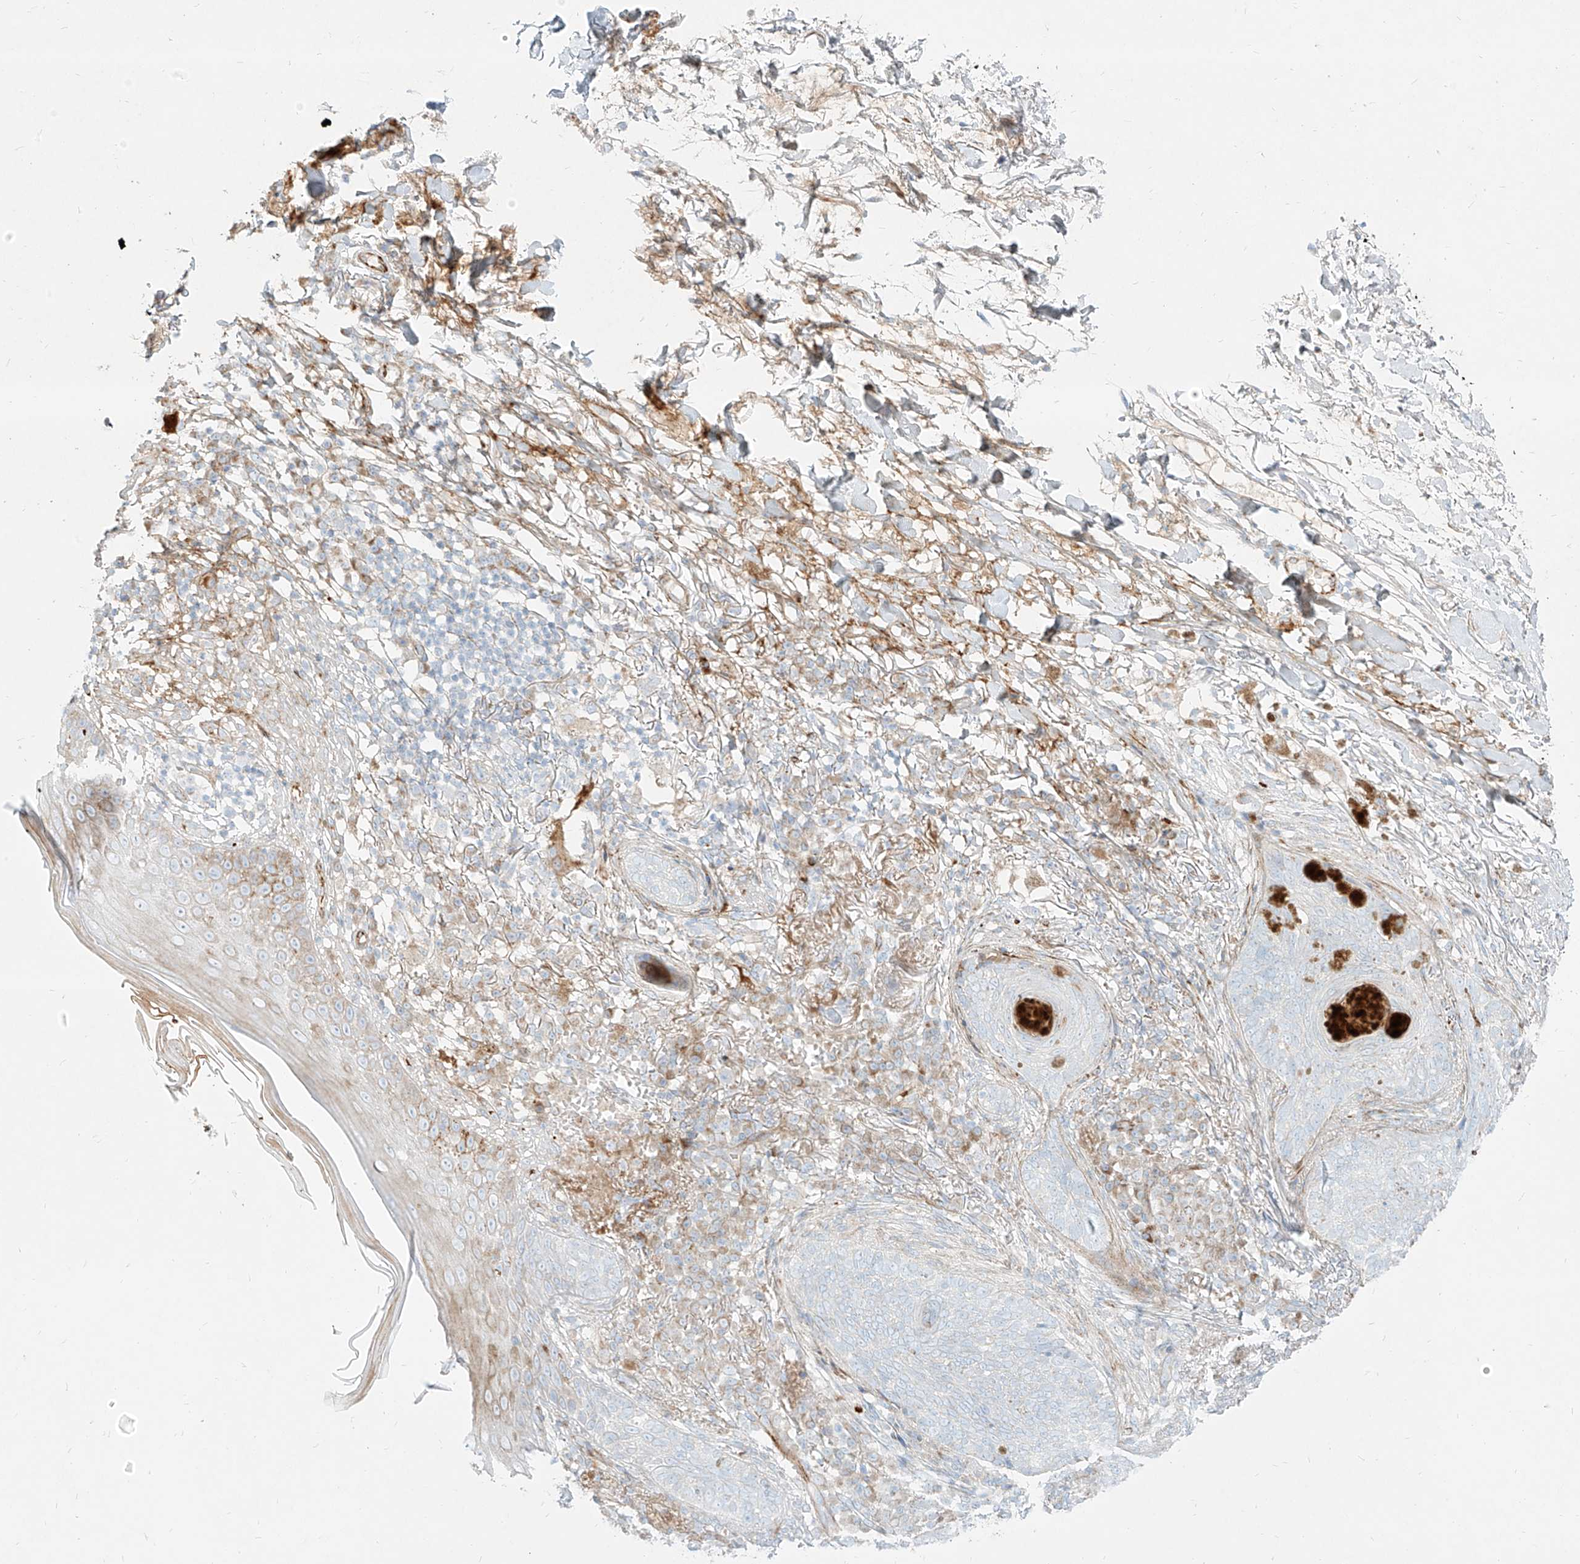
{"staining": {"intensity": "negative", "quantity": "none", "location": "none"}, "tissue": "skin cancer", "cell_type": "Tumor cells", "image_type": "cancer", "snomed": [{"axis": "morphology", "description": "Basal cell carcinoma"}, {"axis": "topography", "description": "Skin"}], "caption": "Protein analysis of skin cancer shows no significant staining in tumor cells.", "gene": "MTX2", "patient": {"sex": "male", "age": 85}}